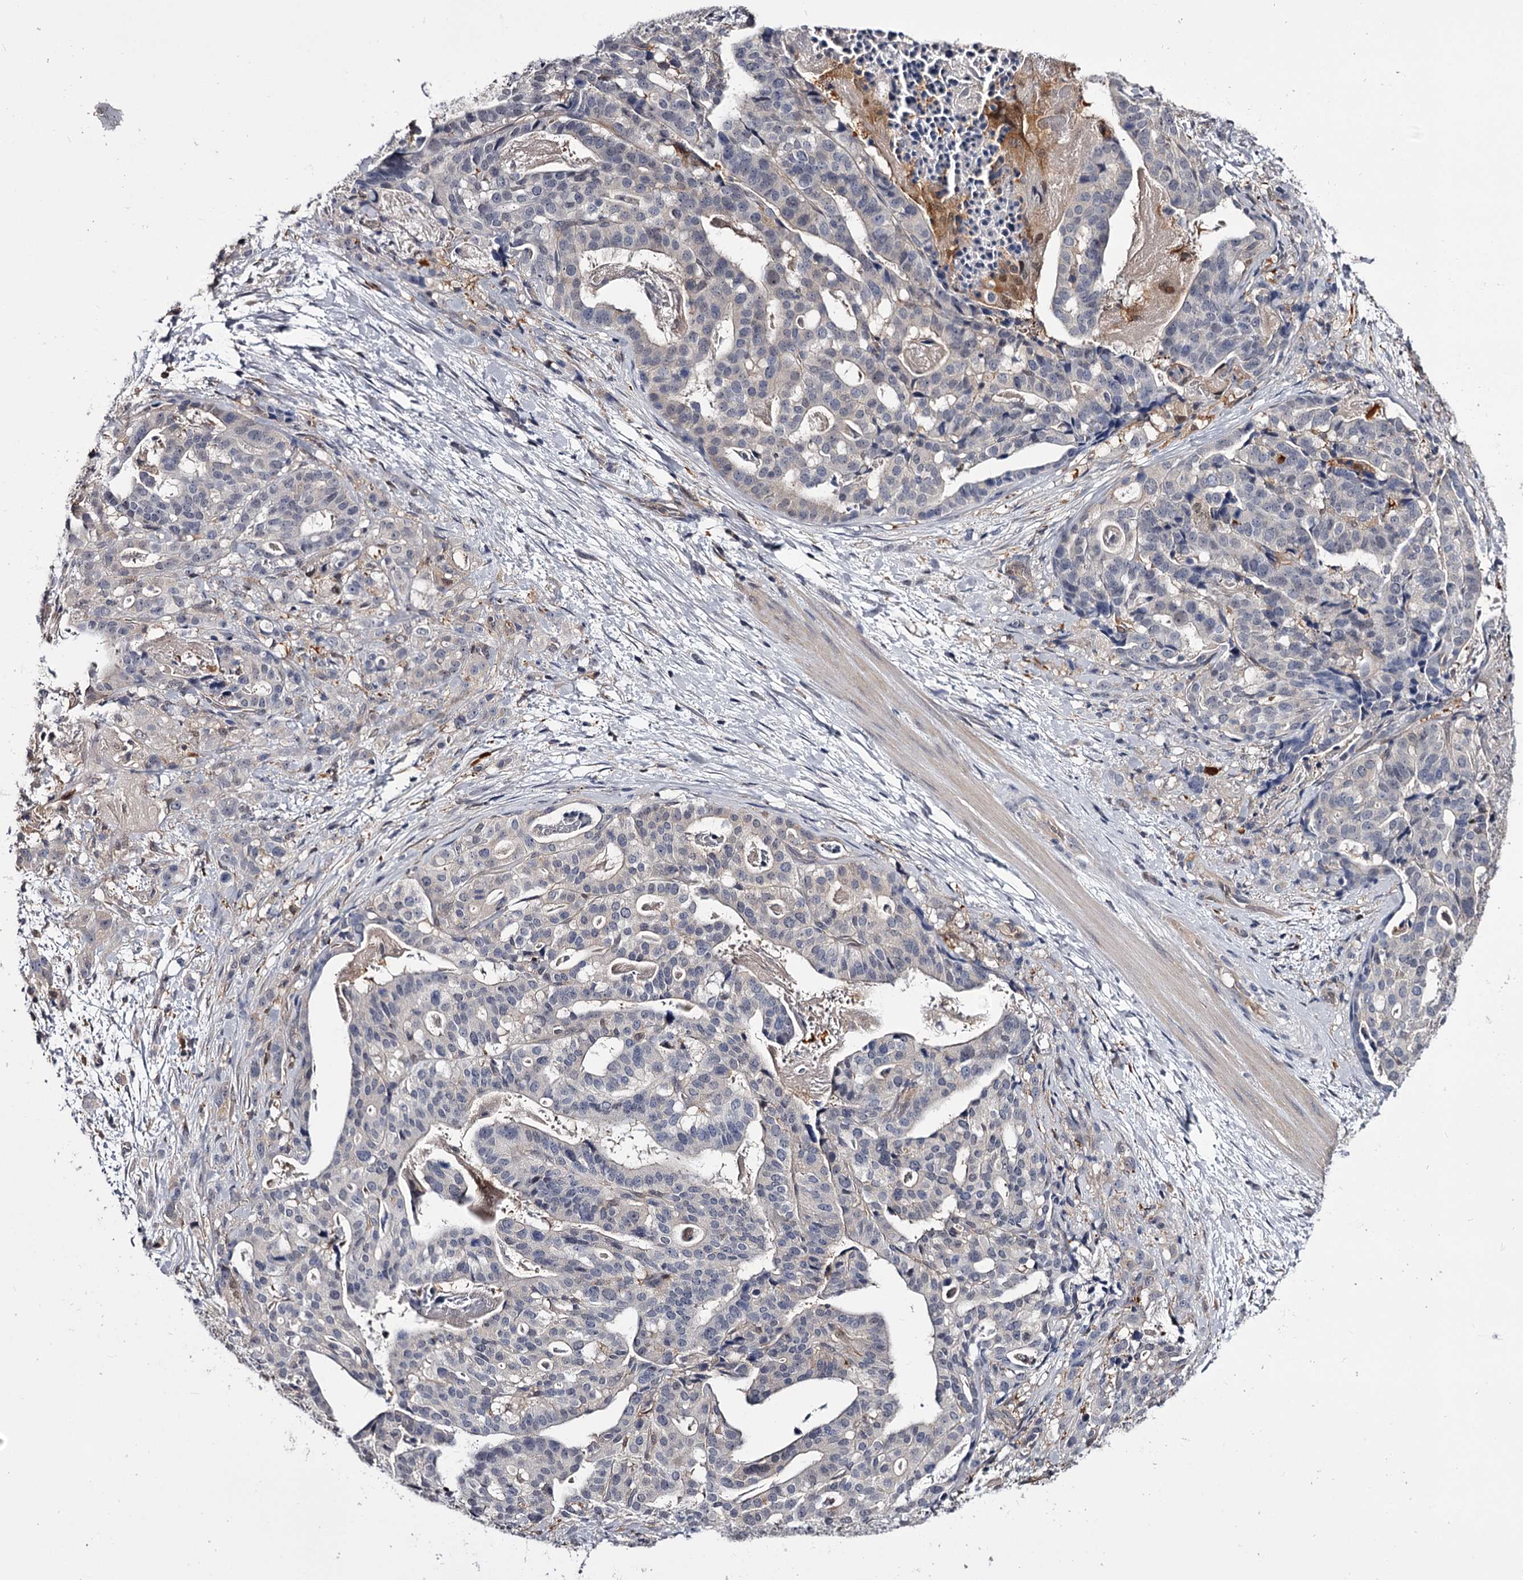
{"staining": {"intensity": "negative", "quantity": "none", "location": "none"}, "tissue": "stomach cancer", "cell_type": "Tumor cells", "image_type": "cancer", "snomed": [{"axis": "morphology", "description": "Adenocarcinoma, NOS"}, {"axis": "topography", "description": "Stomach"}], "caption": "Immunohistochemistry (IHC) of stomach cancer exhibits no staining in tumor cells. The staining is performed using DAB (3,3'-diaminobenzidine) brown chromogen with nuclei counter-stained in using hematoxylin.", "gene": "GSTO1", "patient": {"sex": "male", "age": 48}}